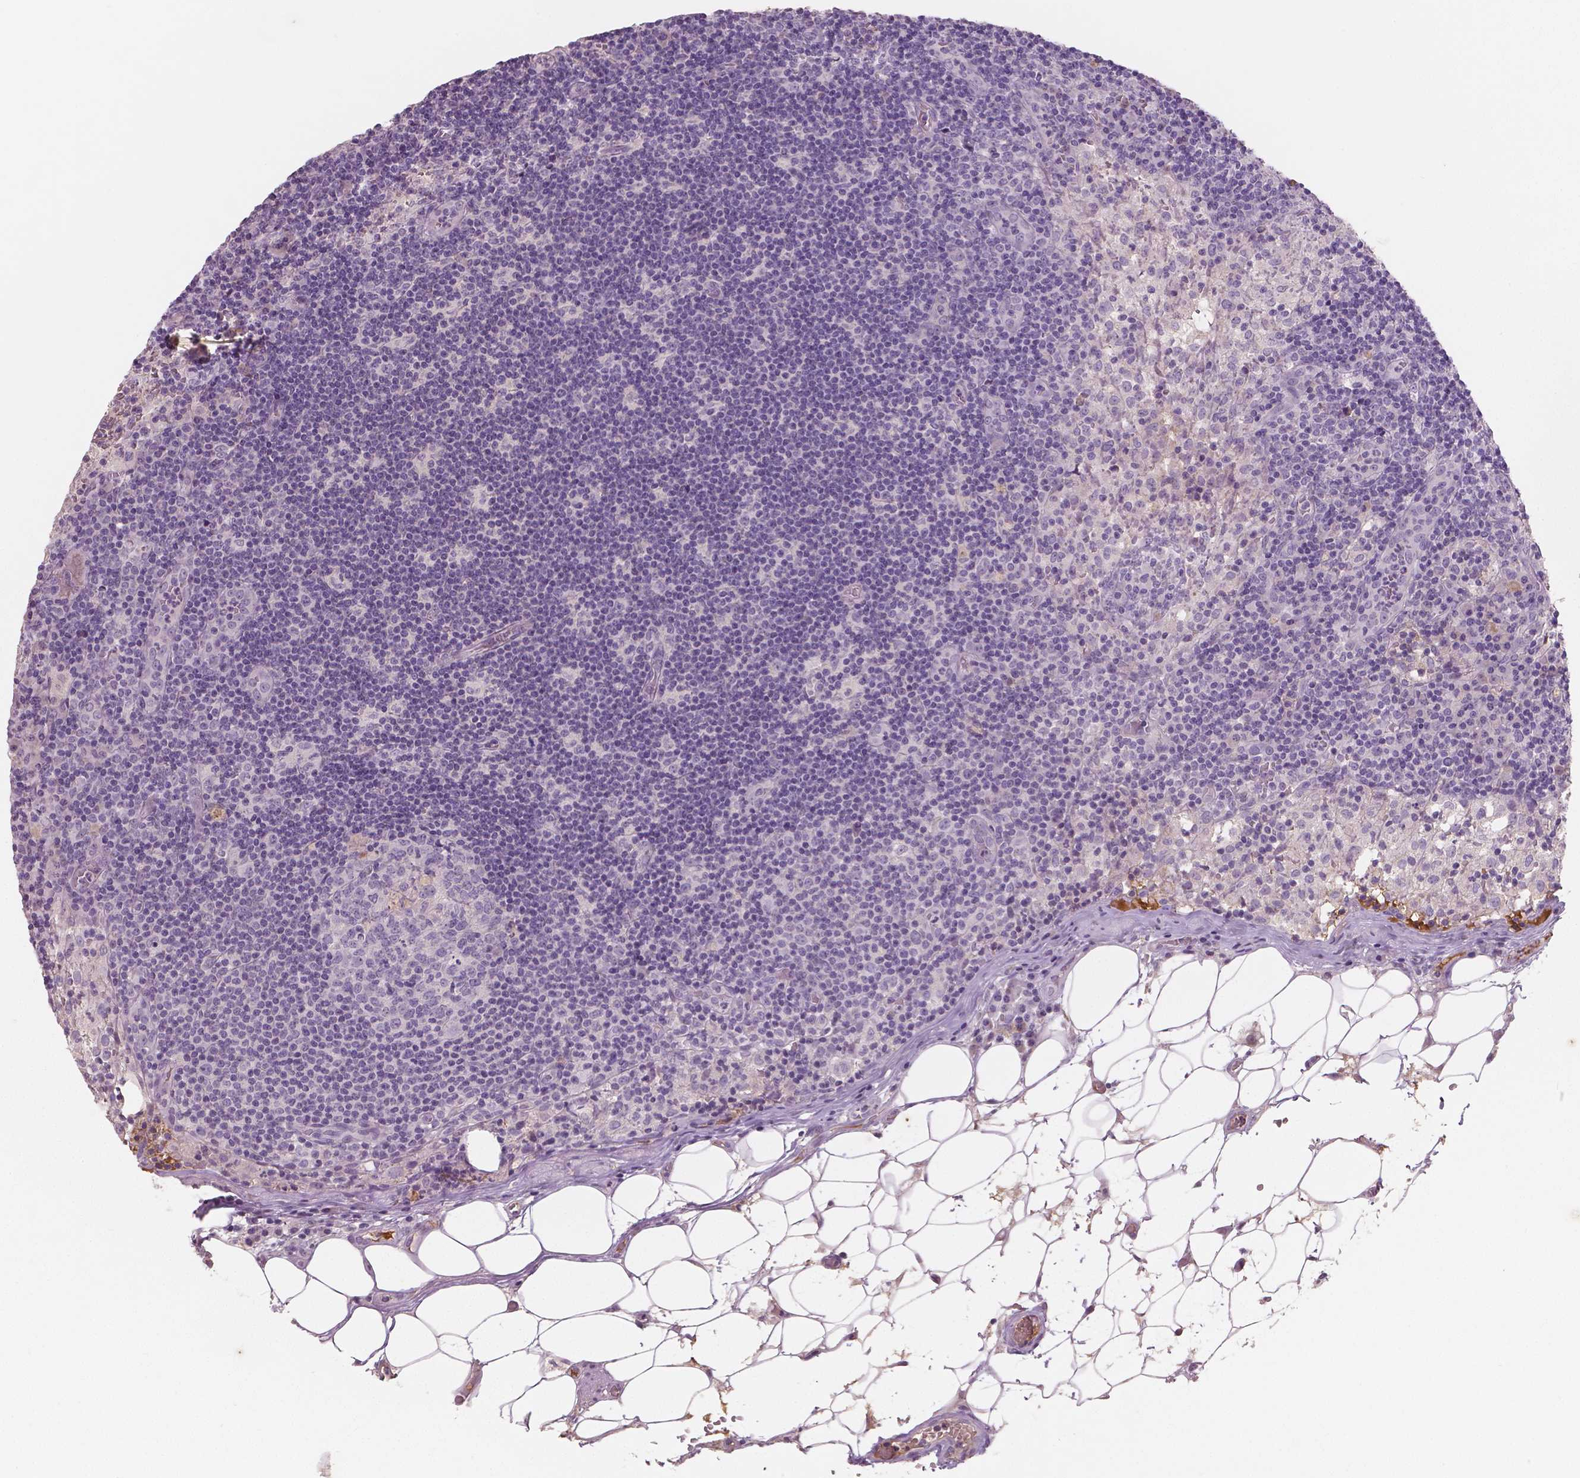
{"staining": {"intensity": "negative", "quantity": "none", "location": "none"}, "tissue": "lymph node", "cell_type": "Germinal center cells", "image_type": "normal", "snomed": [{"axis": "morphology", "description": "Normal tissue, NOS"}, {"axis": "topography", "description": "Lymph node"}], "caption": "Immunohistochemistry (IHC) image of benign human lymph node stained for a protein (brown), which reveals no staining in germinal center cells. The staining is performed using DAB (3,3'-diaminobenzidine) brown chromogen with nuclei counter-stained in using hematoxylin.", "gene": "APOA4", "patient": {"sex": "male", "age": 62}}